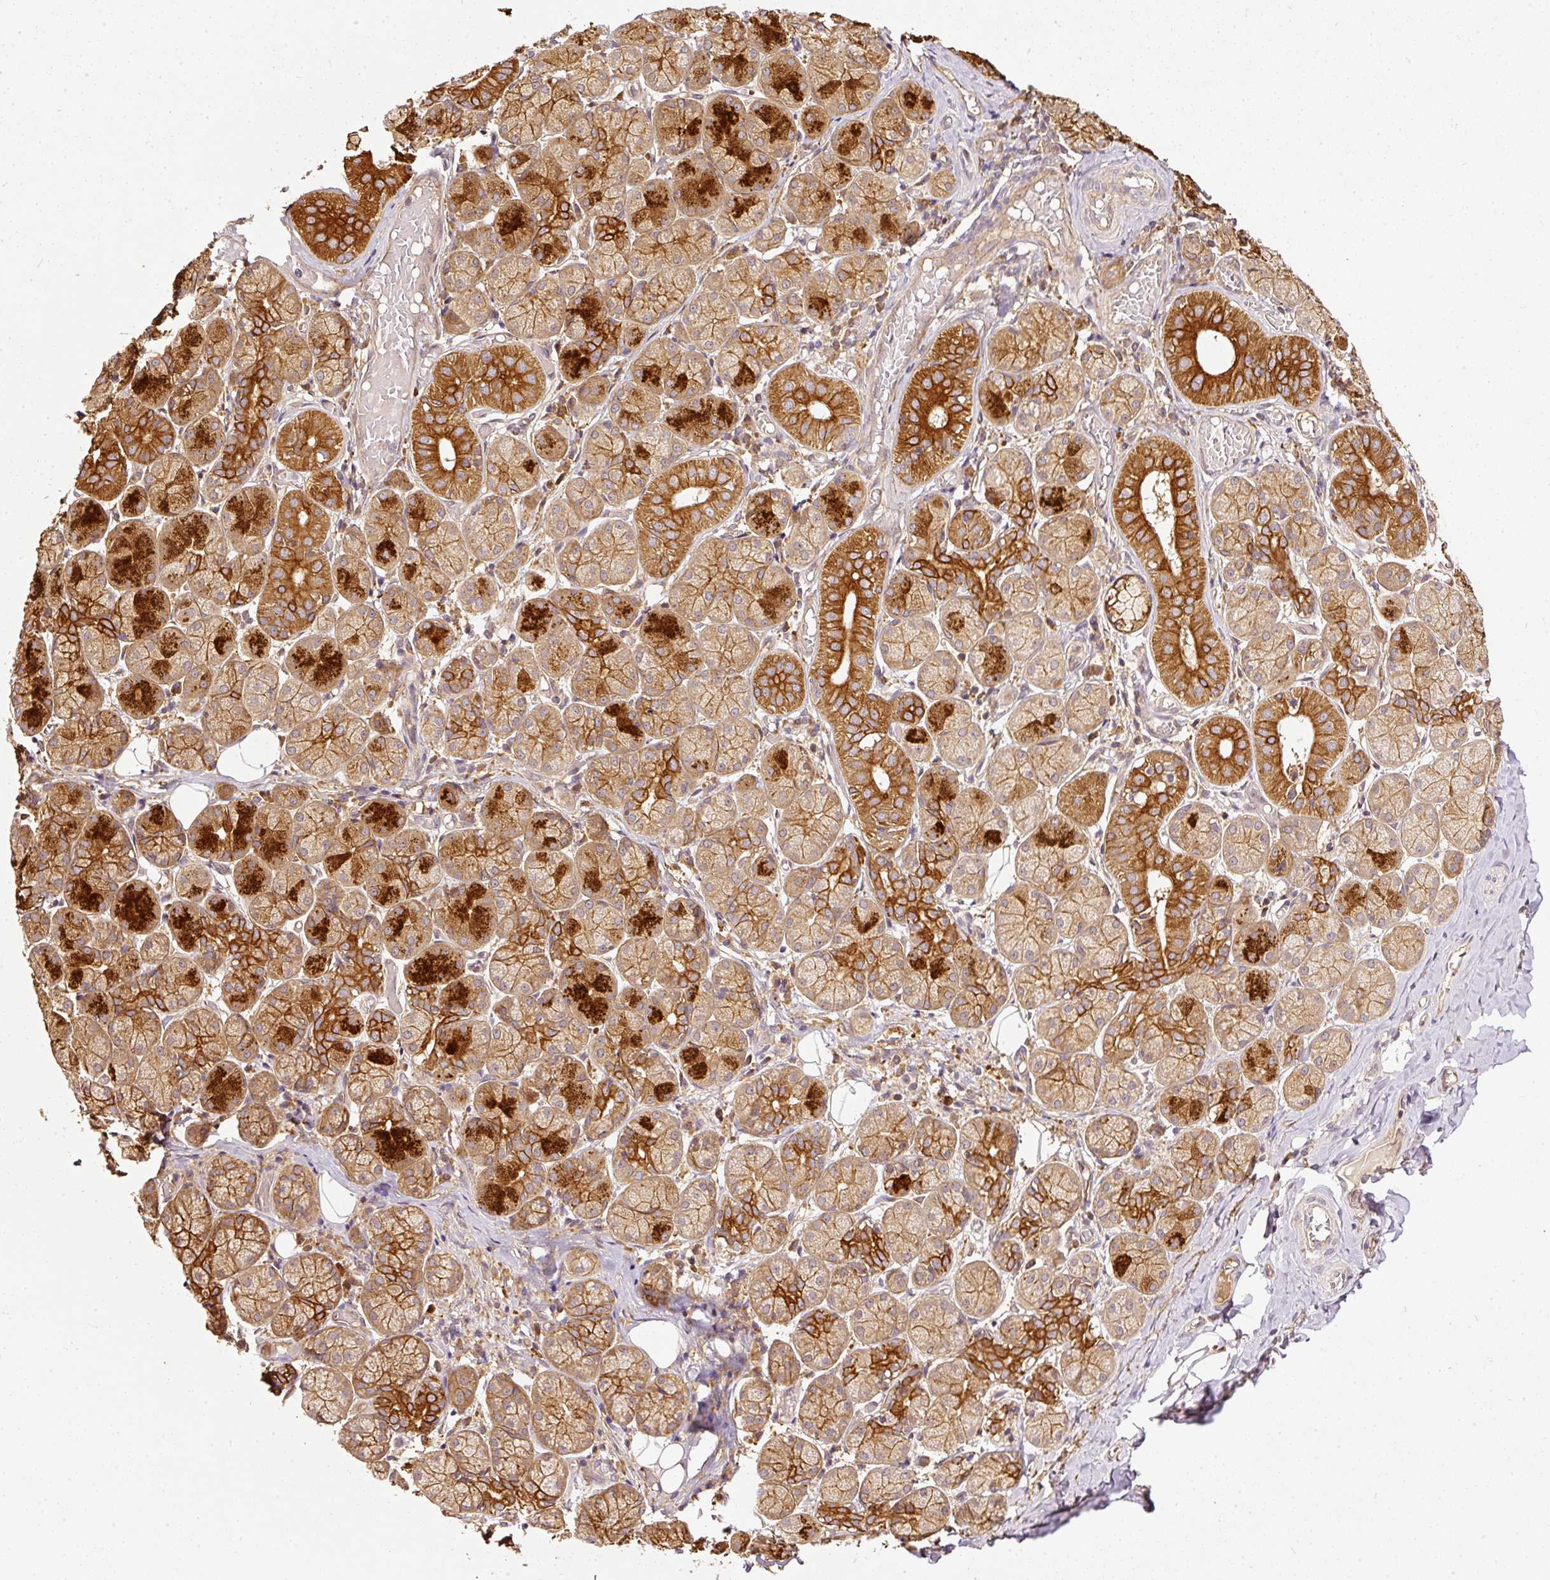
{"staining": {"intensity": "negative", "quantity": "none", "location": "none"}, "tissue": "adipose tissue", "cell_type": "Adipocytes", "image_type": "normal", "snomed": [{"axis": "morphology", "description": "Normal tissue, NOS"}, {"axis": "topography", "description": "Salivary gland"}, {"axis": "topography", "description": "Peripheral nerve tissue"}], "caption": "A high-resolution histopathology image shows immunohistochemistry staining of normal adipose tissue, which shows no significant staining in adipocytes. (Stains: DAB immunohistochemistry with hematoxylin counter stain, Microscopy: brightfield microscopy at high magnification).", "gene": "MIF4GD", "patient": {"sex": "female", "age": 24}}